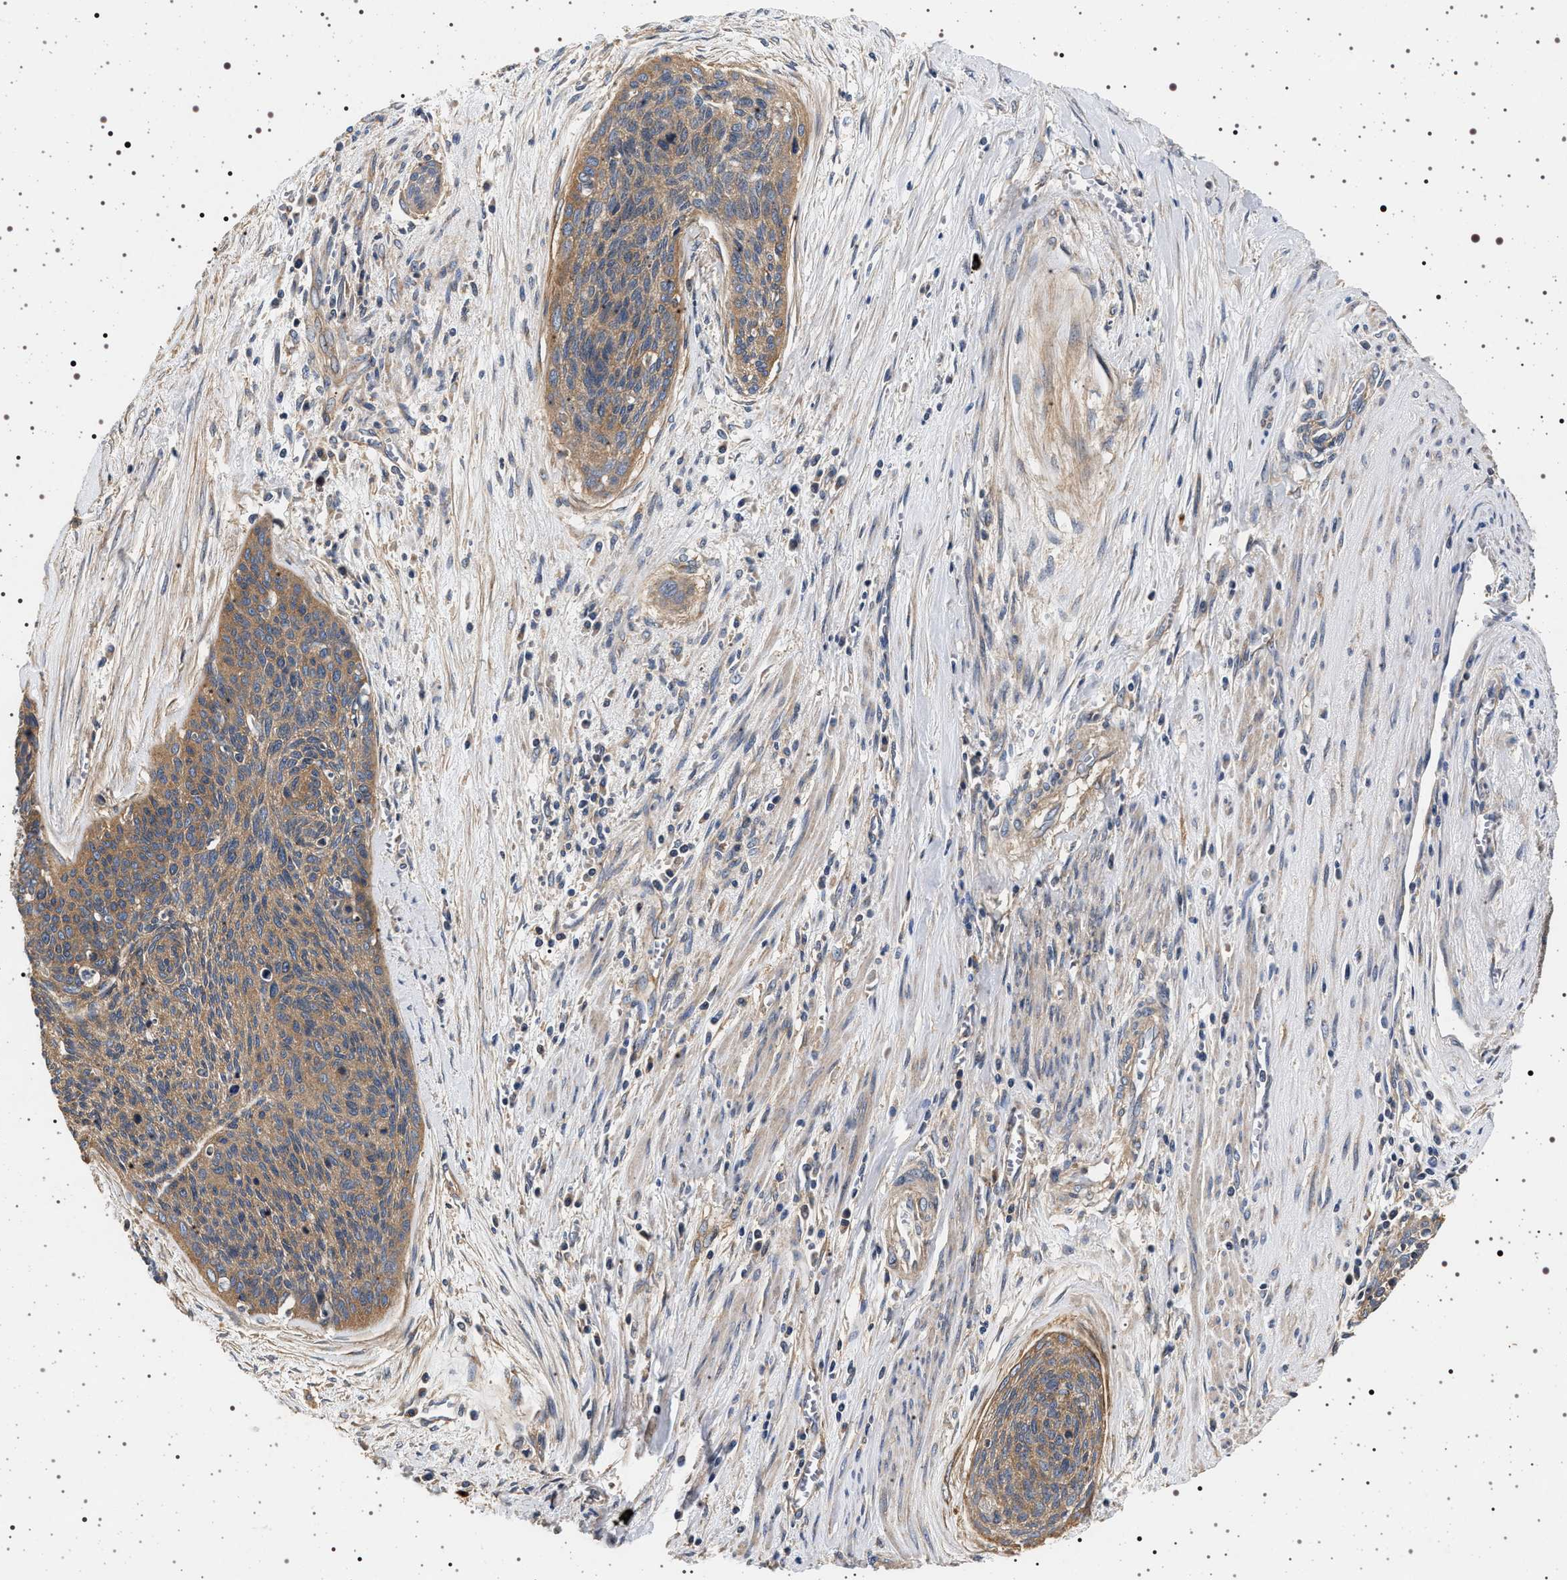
{"staining": {"intensity": "moderate", "quantity": ">75%", "location": "cytoplasmic/membranous"}, "tissue": "cervical cancer", "cell_type": "Tumor cells", "image_type": "cancer", "snomed": [{"axis": "morphology", "description": "Squamous cell carcinoma, NOS"}, {"axis": "topography", "description": "Cervix"}], "caption": "Cervical cancer stained with a protein marker demonstrates moderate staining in tumor cells.", "gene": "DCBLD2", "patient": {"sex": "female", "age": 55}}